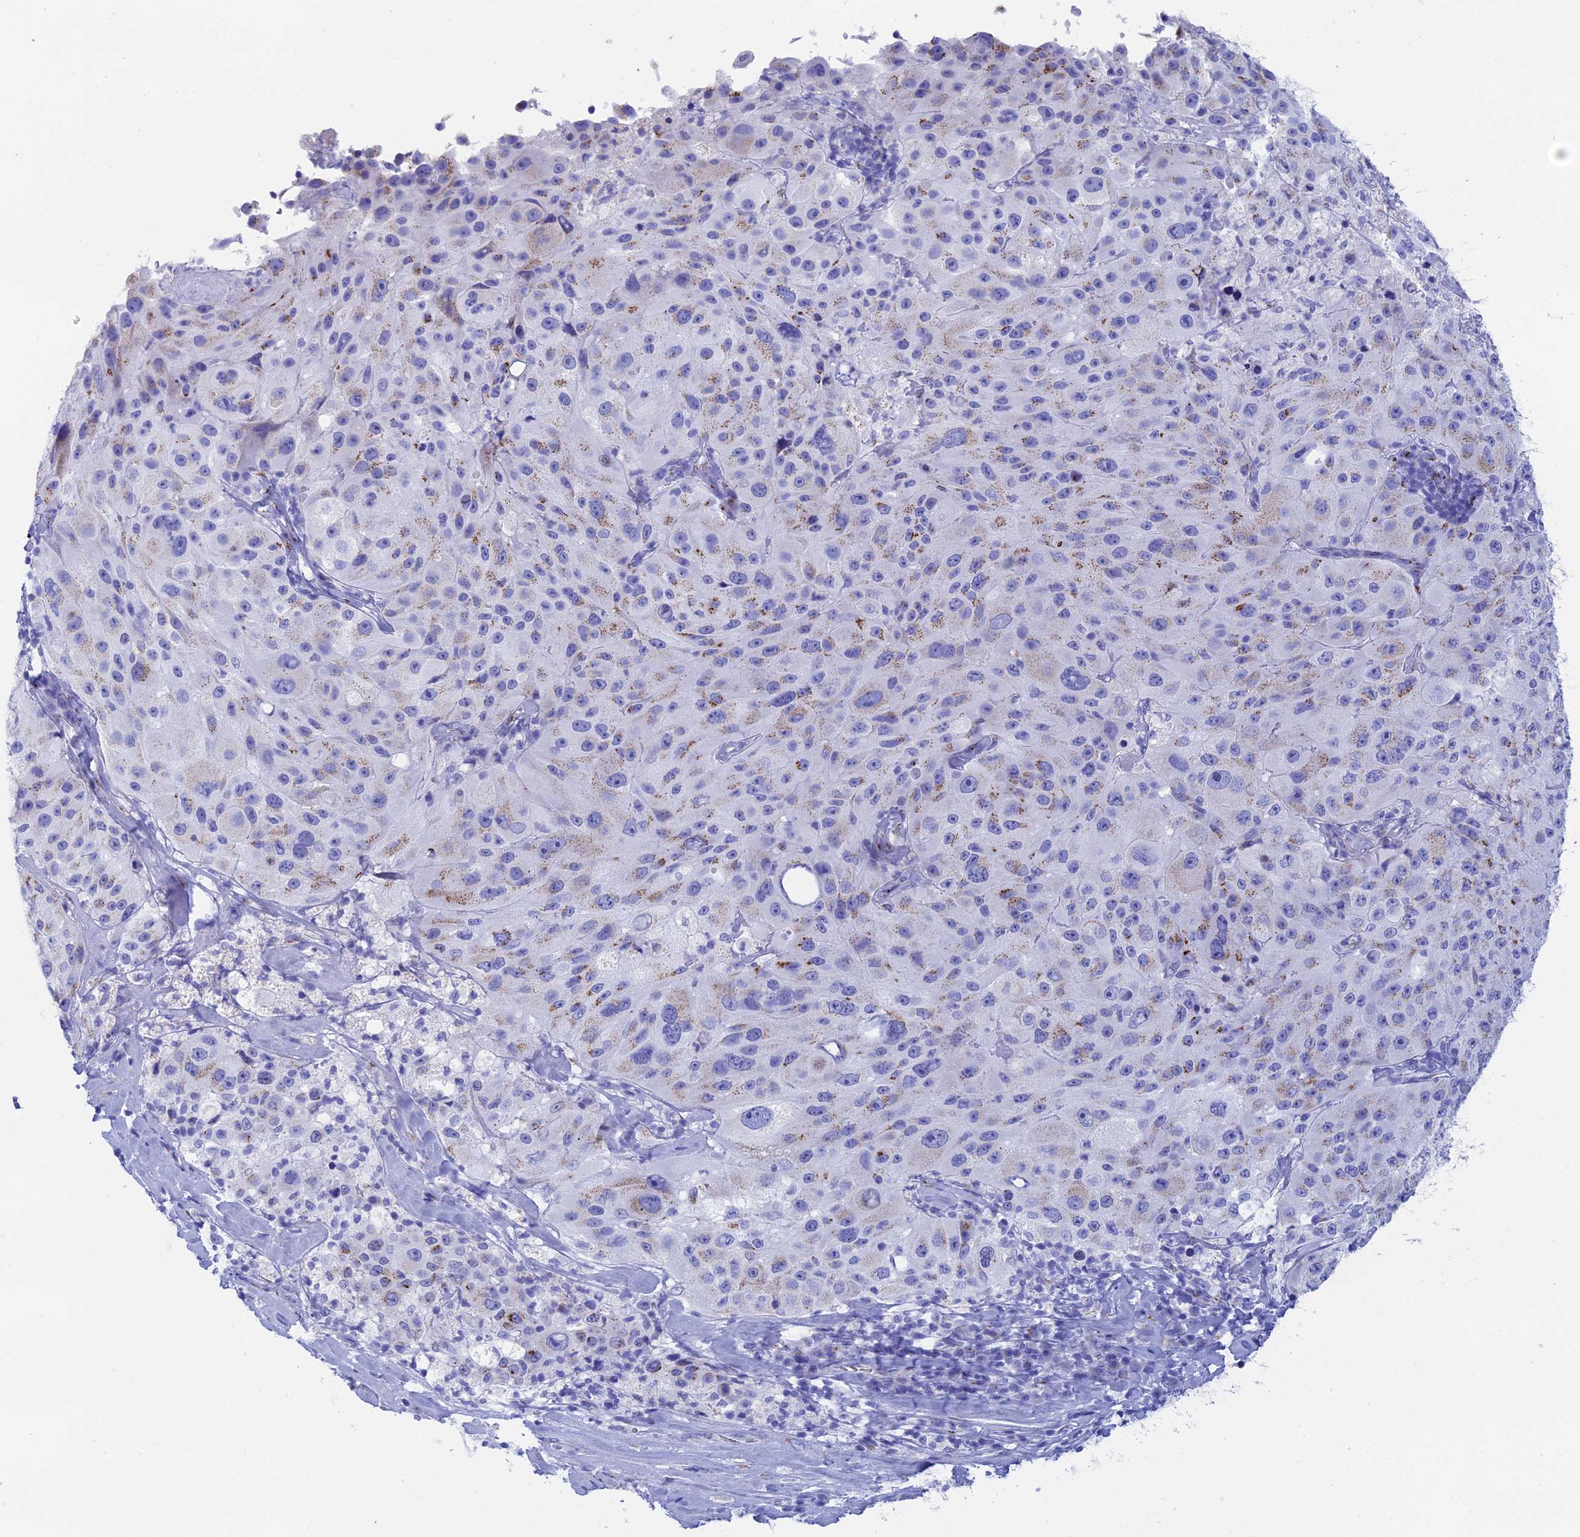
{"staining": {"intensity": "weak", "quantity": "<25%", "location": "cytoplasmic/membranous"}, "tissue": "melanoma", "cell_type": "Tumor cells", "image_type": "cancer", "snomed": [{"axis": "morphology", "description": "Malignant melanoma, Metastatic site"}, {"axis": "topography", "description": "Lymph node"}], "caption": "Photomicrograph shows no protein expression in tumor cells of malignant melanoma (metastatic site) tissue.", "gene": "ERICH4", "patient": {"sex": "male", "age": 62}}